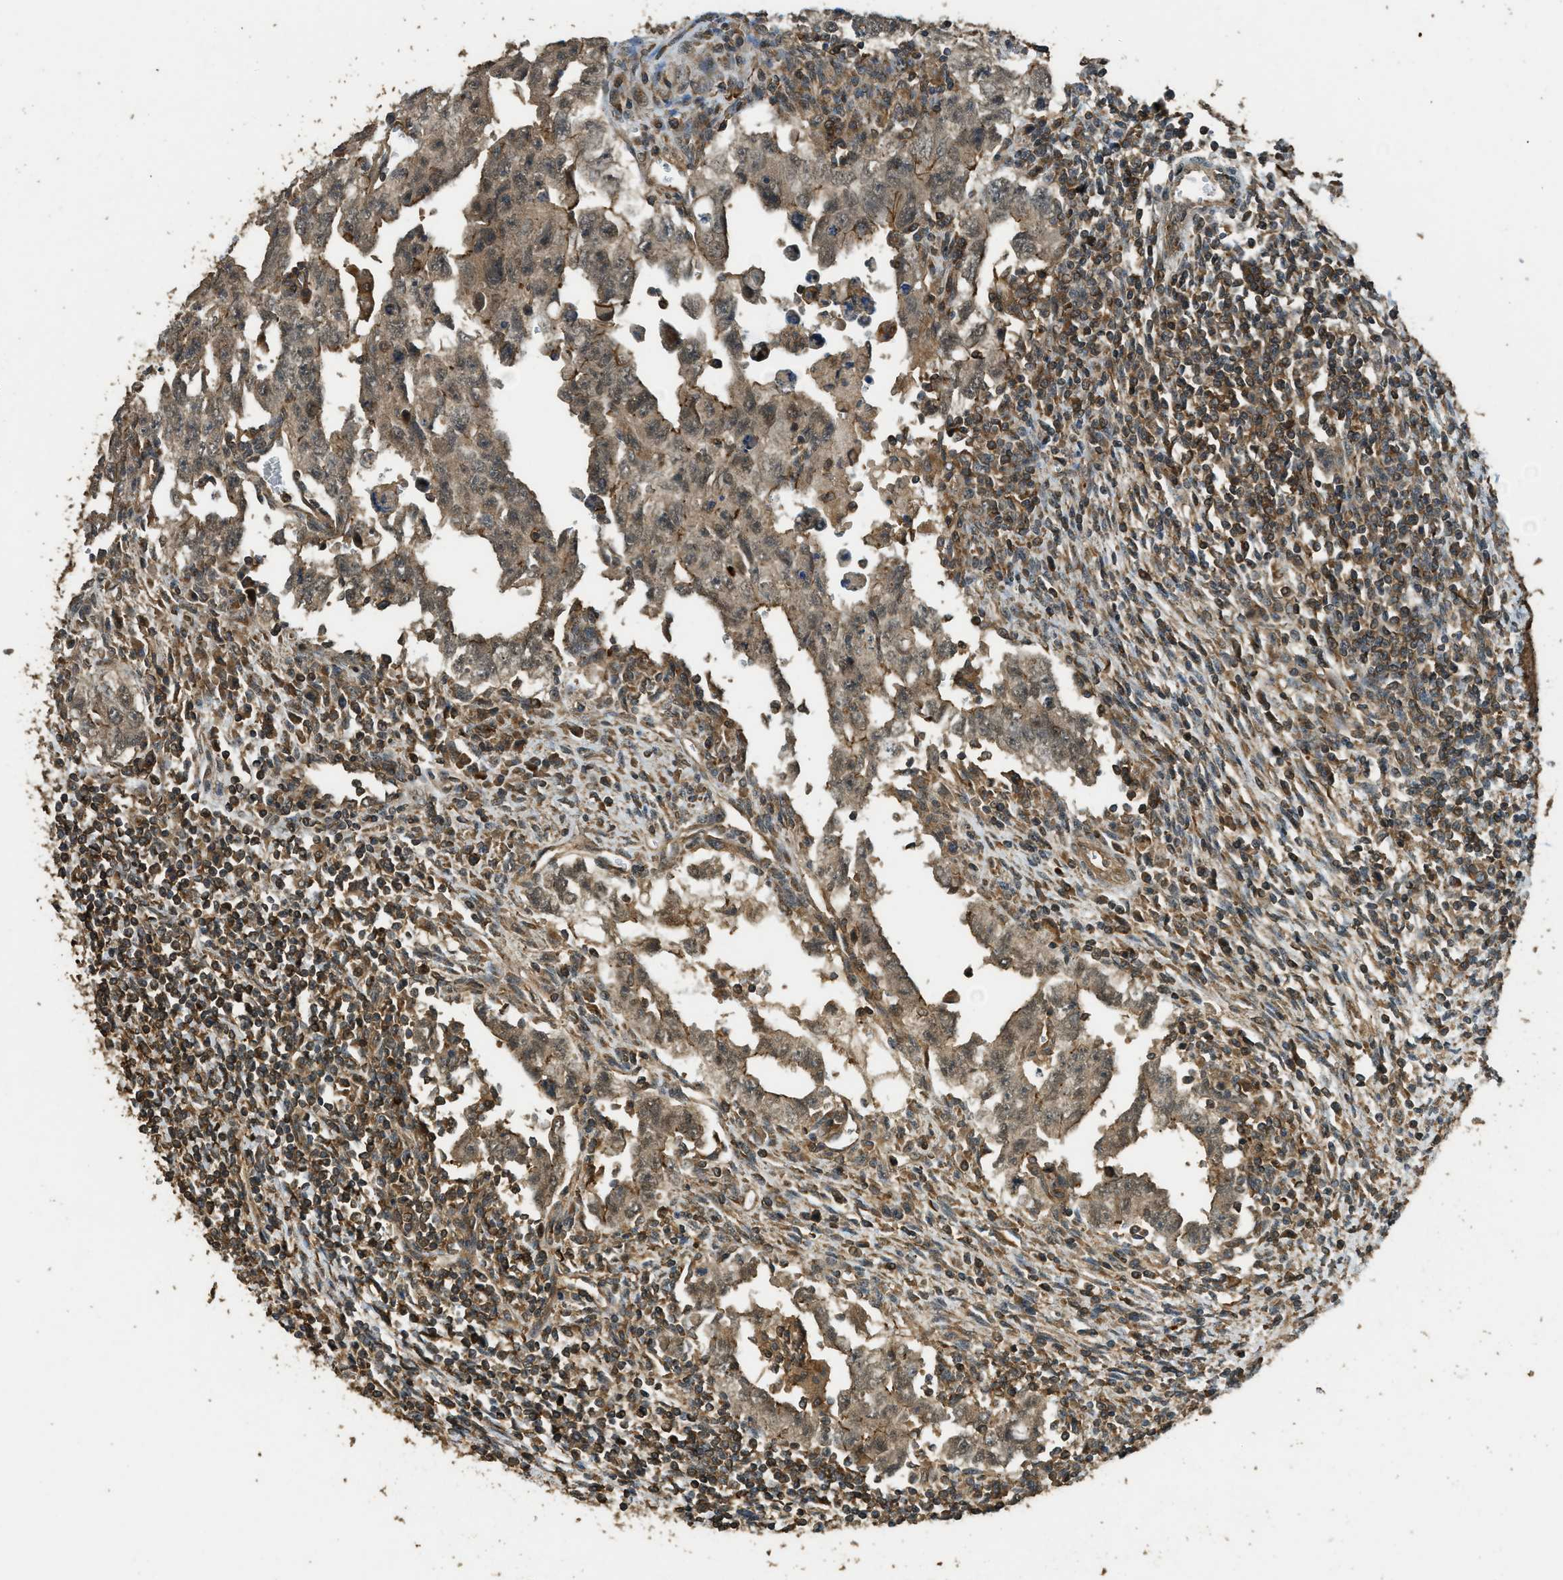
{"staining": {"intensity": "moderate", "quantity": ">75%", "location": "cytoplasmic/membranous"}, "tissue": "testis cancer", "cell_type": "Tumor cells", "image_type": "cancer", "snomed": [{"axis": "morphology", "description": "Carcinoma, Embryonal, NOS"}, {"axis": "topography", "description": "Testis"}], "caption": "Tumor cells display medium levels of moderate cytoplasmic/membranous positivity in about >75% of cells in testis cancer.", "gene": "PPP6R3", "patient": {"sex": "male", "age": 28}}